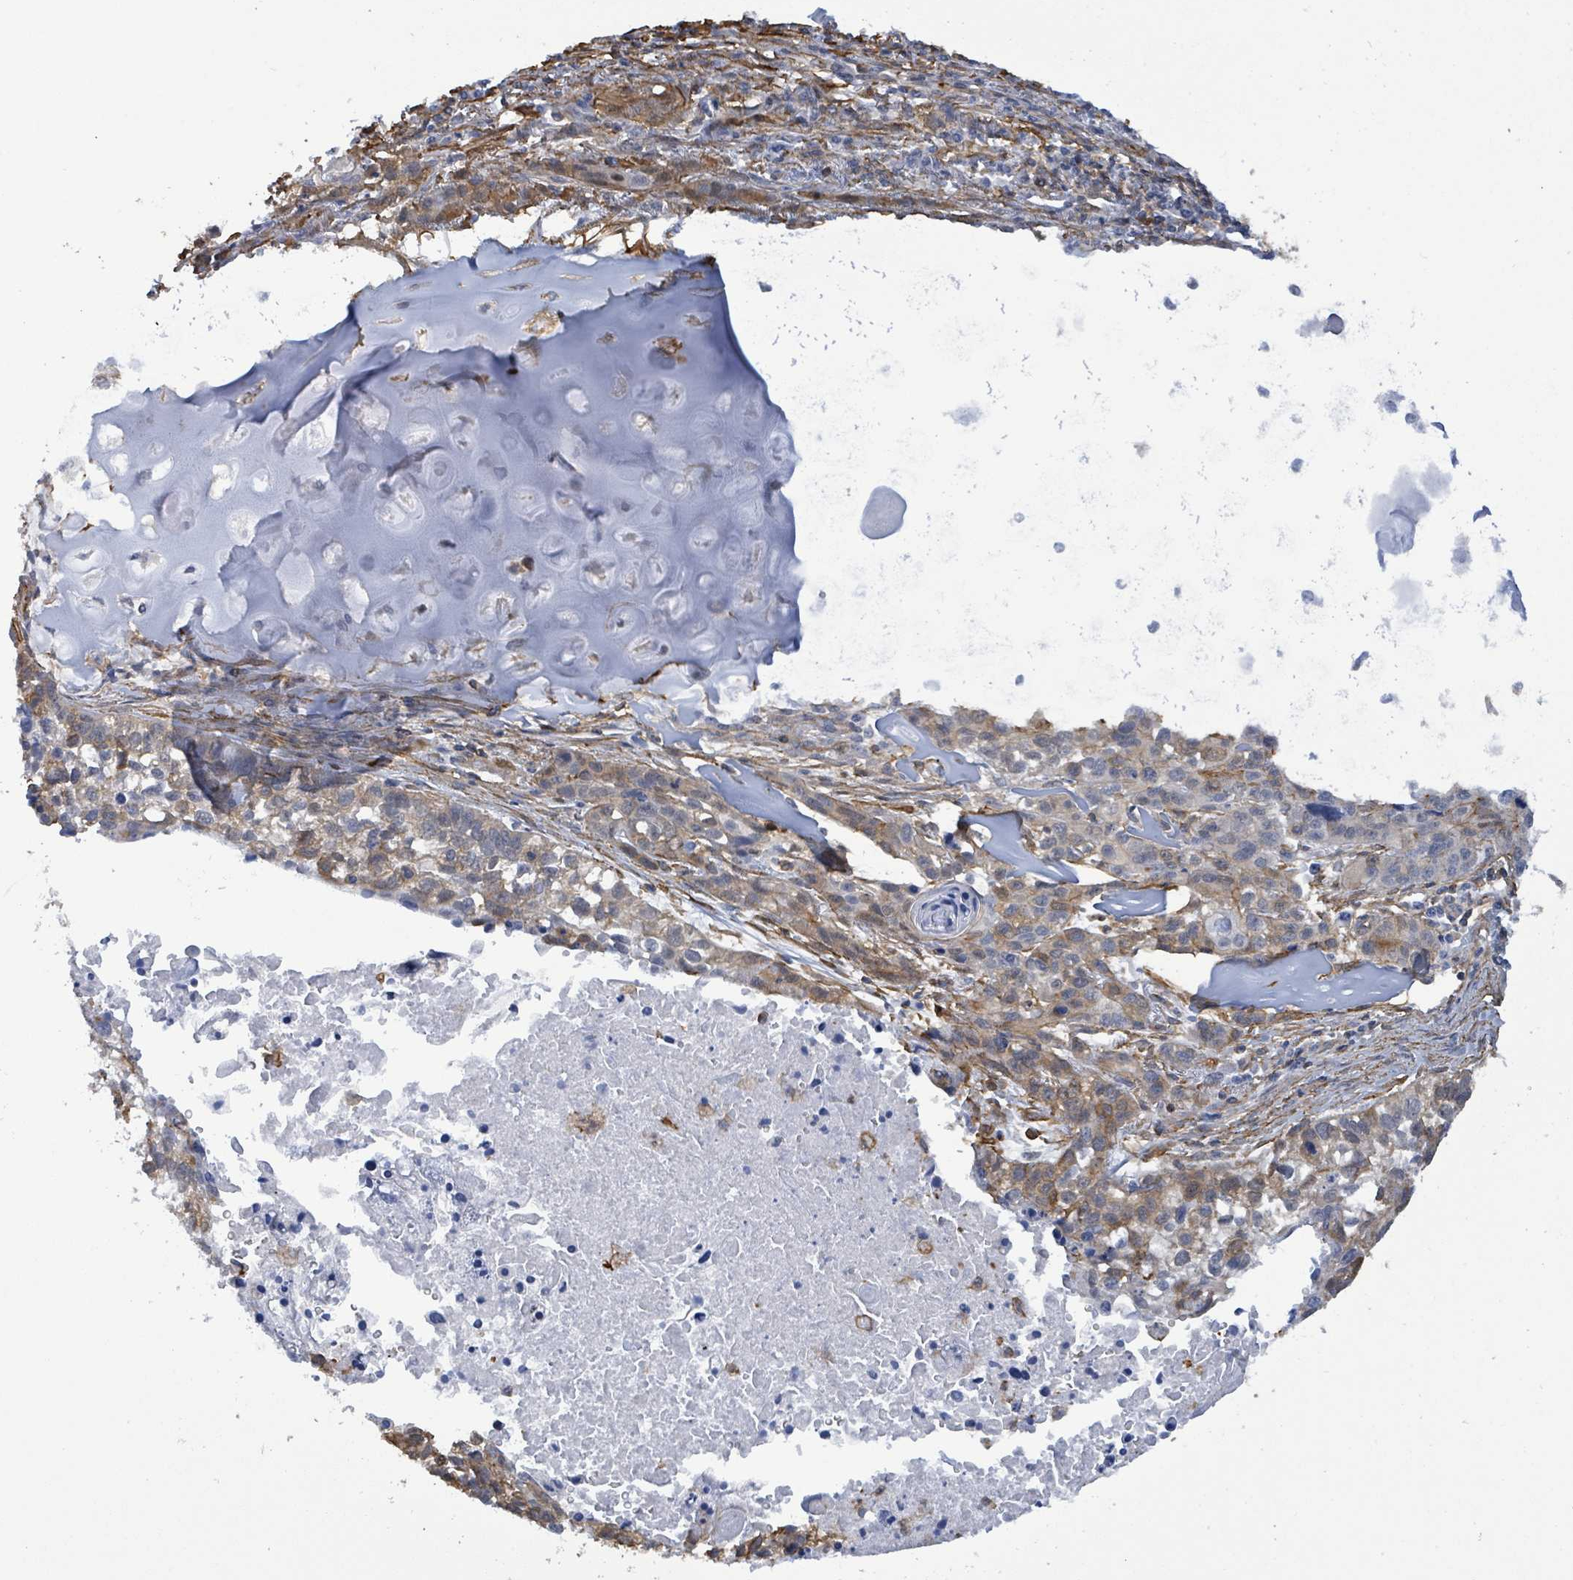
{"staining": {"intensity": "moderate", "quantity": "<25%", "location": "cytoplasmic/membranous"}, "tissue": "lung cancer", "cell_type": "Tumor cells", "image_type": "cancer", "snomed": [{"axis": "morphology", "description": "Squamous cell carcinoma, NOS"}, {"axis": "topography", "description": "Lung"}], "caption": "A brown stain labels moderate cytoplasmic/membranous expression of a protein in squamous cell carcinoma (lung) tumor cells. The staining is performed using DAB (3,3'-diaminobenzidine) brown chromogen to label protein expression. The nuclei are counter-stained blue using hematoxylin.", "gene": "PRKRIP1", "patient": {"sex": "male", "age": 74}}